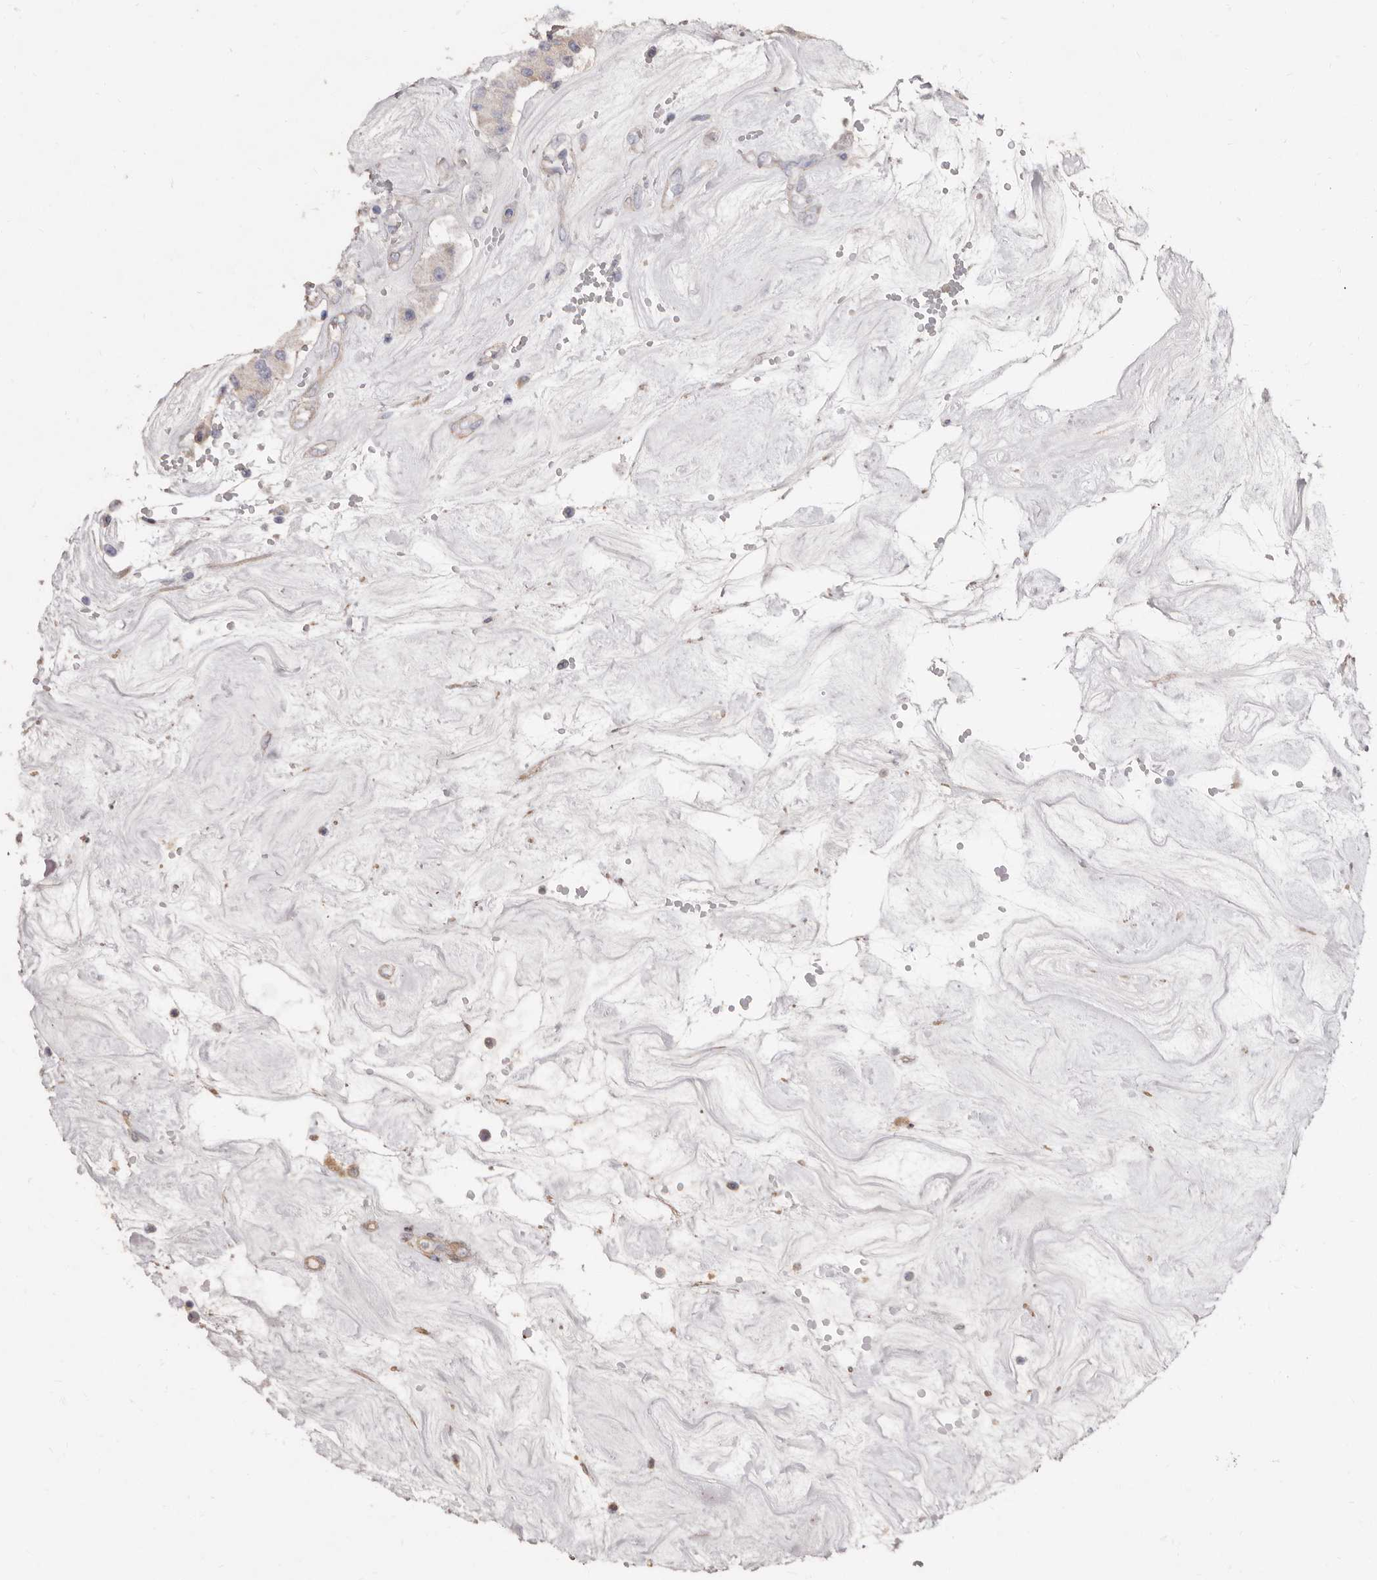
{"staining": {"intensity": "negative", "quantity": "none", "location": "none"}, "tissue": "carcinoid", "cell_type": "Tumor cells", "image_type": "cancer", "snomed": [{"axis": "morphology", "description": "Carcinoid, malignant, NOS"}, {"axis": "topography", "description": "Pancreas"}], "caption": "A high-resolution micrograph shows immunohistochemistry staining of malignant carcinoid, which exhibits no significant positivity in tumor cells. (DAB (3,3'-diaminobenzidine) immunohistochemistry, high magnification).", "gene": "COQ8B", "patient": {"sex": "male", "age": 41}}